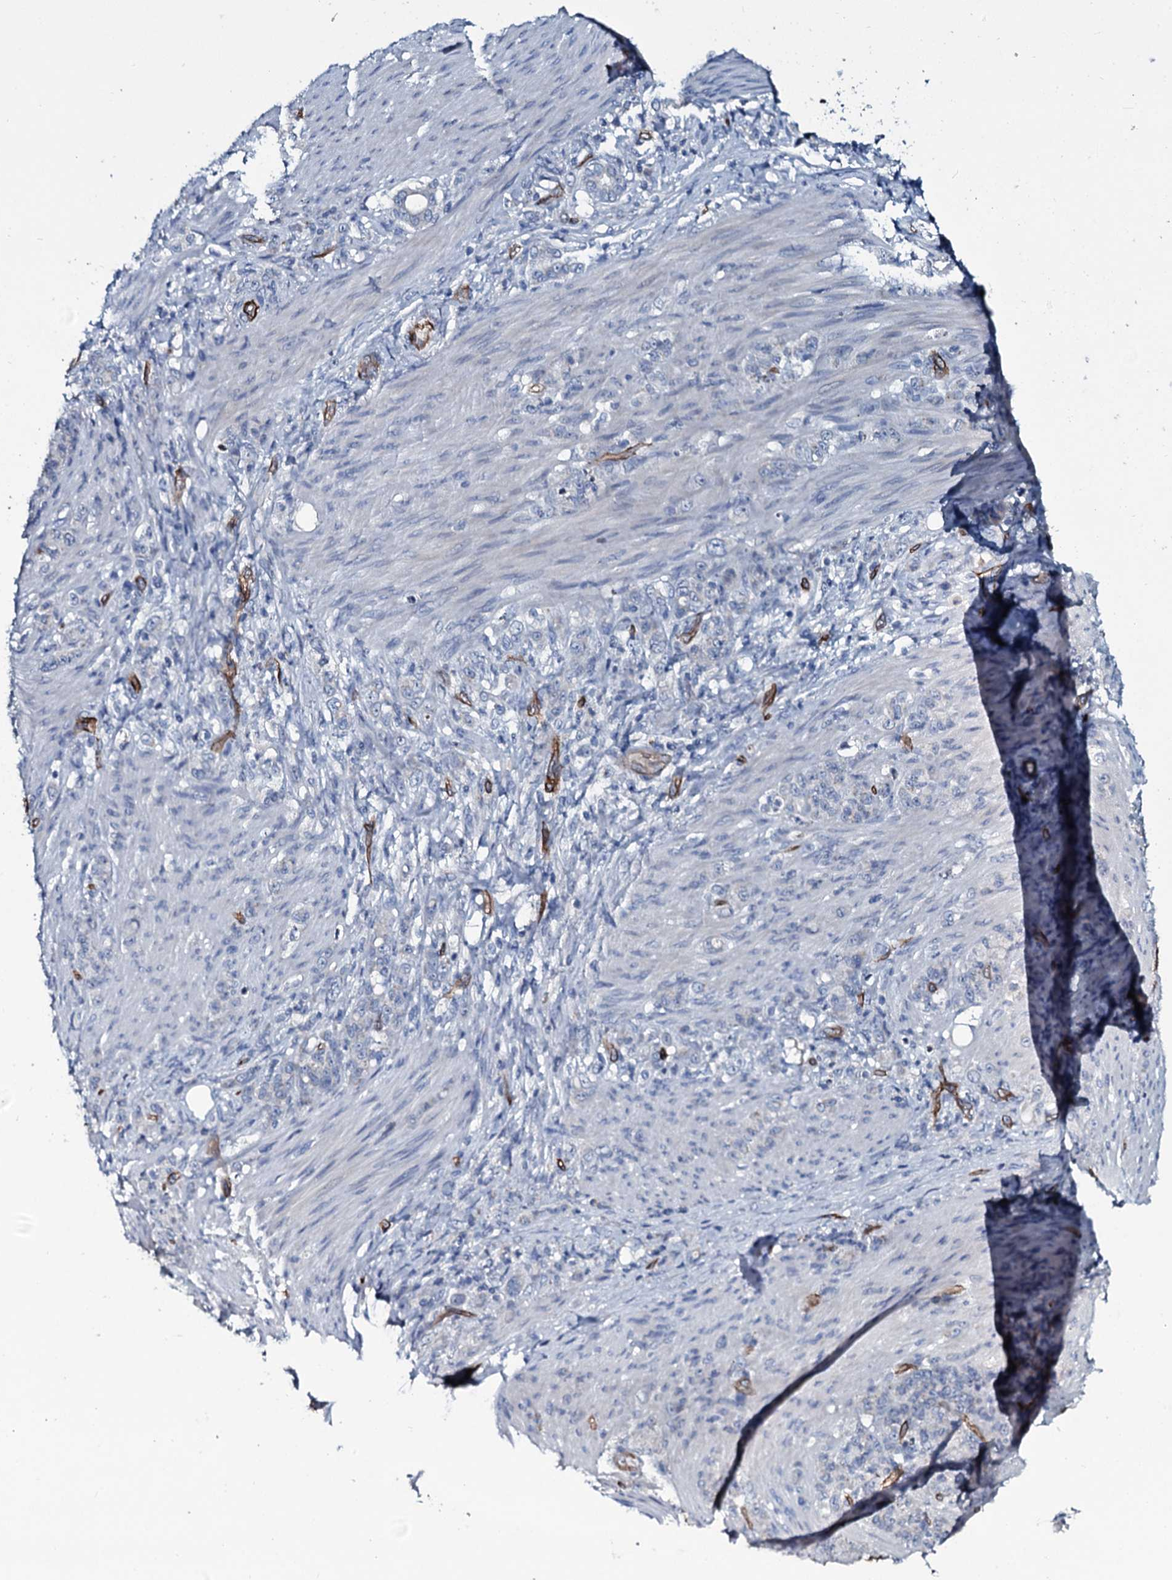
{"staining": {"intensity": "negative", "quantity": "none", "location": "none"}, "tissue": "stomach cancer", "cell_type": "Tumor cells", "image_type": "cancer", "snomed": [{"axis": "morphology", "description": "Adenocarcinoma, NOS"}, {"axis": "topography", "description": "Stomach"}], "caption": "An IHC image of stomach adenocarcinoma is shown. There is no staining in tumor cells of stomach adenocarcinoma.", "gene": "CLEC14A", "patient": {"sex": "female", "age": 79}}